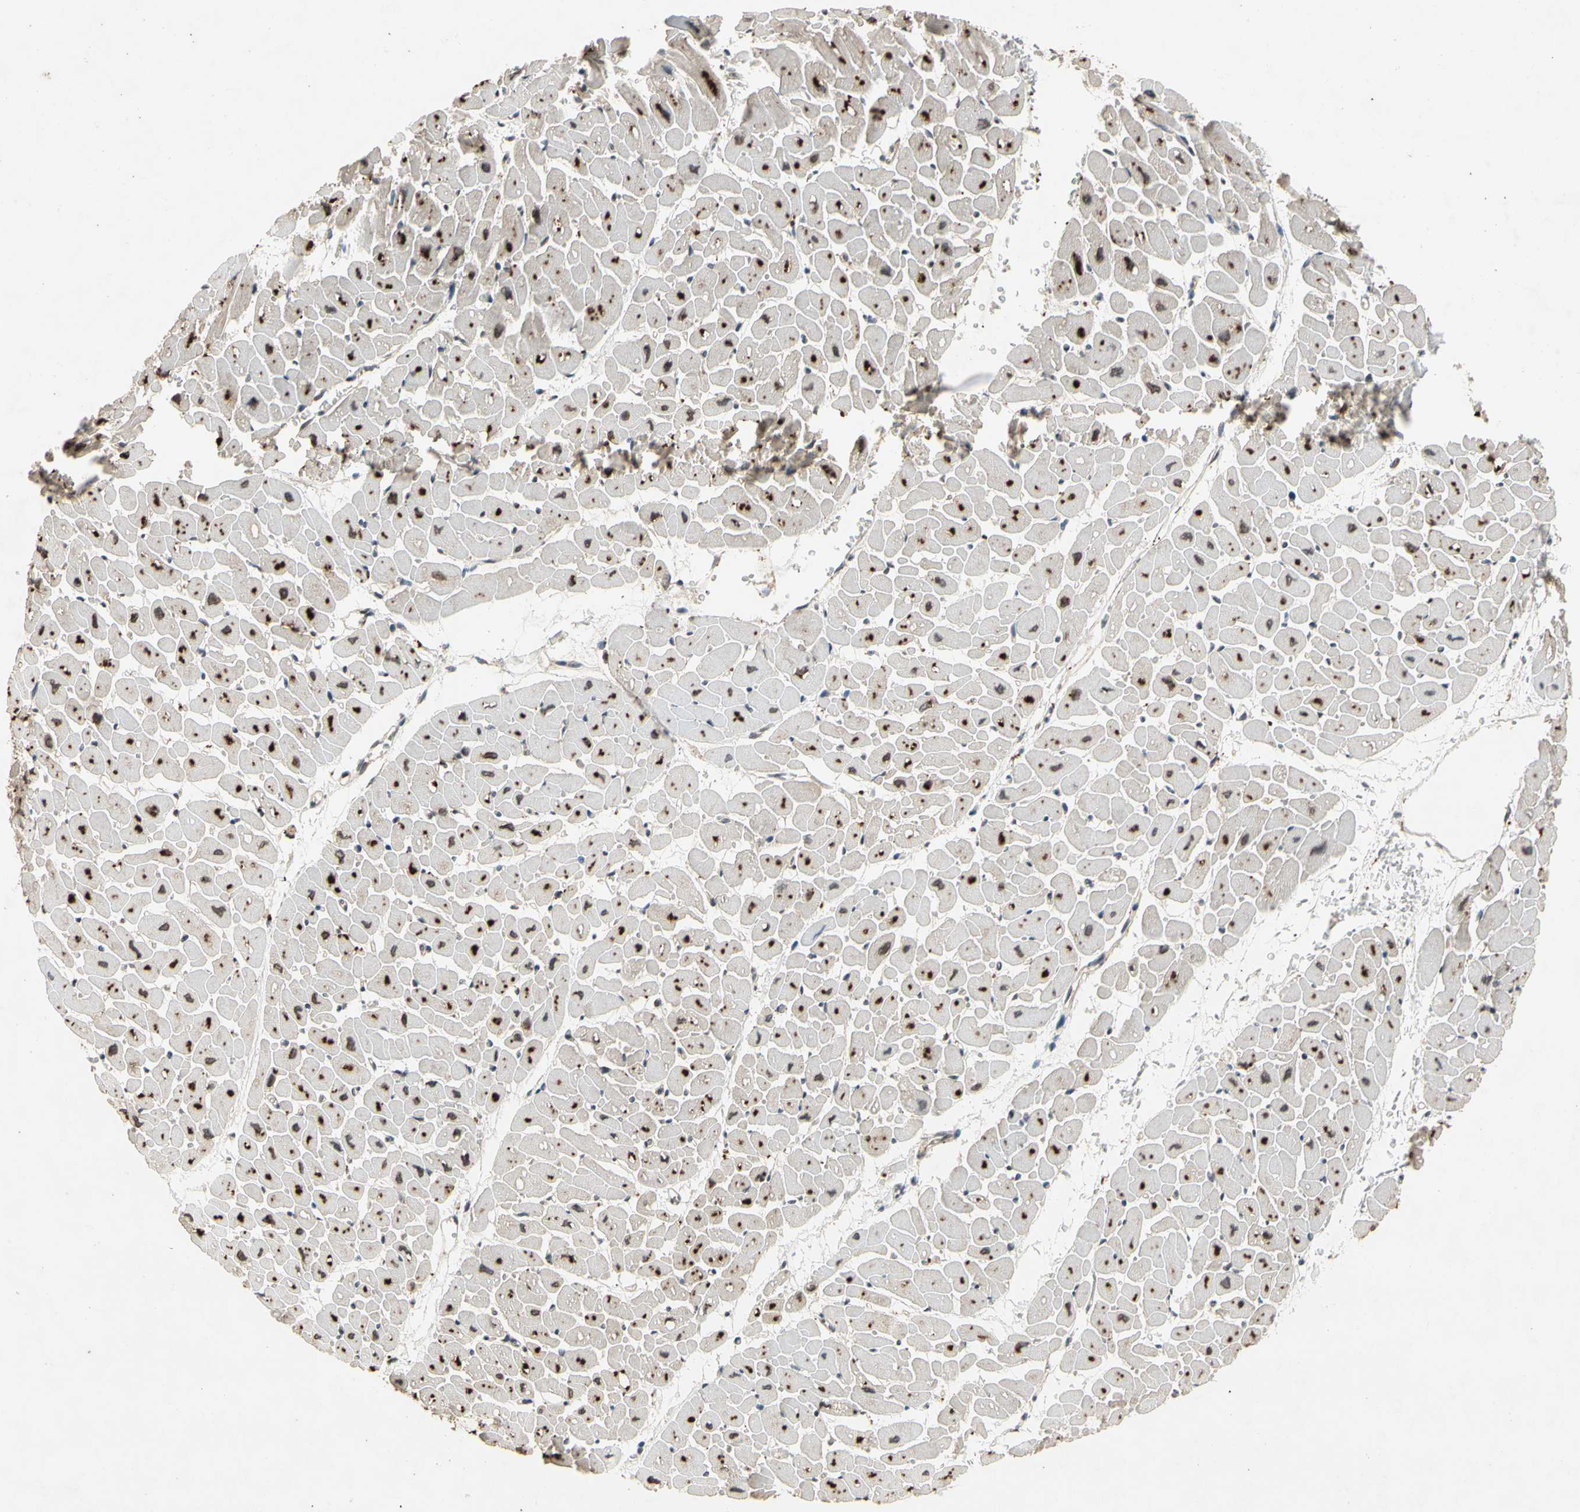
{"staining": {"intensity": "strong", "quantity": ">75%", "location": "cytoplasmic/membranous"}, "tissue": "heart muscle", "cell_type": "Cardiomyocytes", "image_type": "normal", "snomed": [{"axis": "morphology", "description": "Normal tissue, NOS"}, {"axis": "topography", "description": "Heart"}], "caption": "Brown immunohistochemical staining in unremarkable heart muscle demonstrates strong cytoplasmic/membranous positivity in approximately >75% of cardiomyocytes.", "gene": "DPY19L3", "patient": {"sex": "male", "age": 45}}